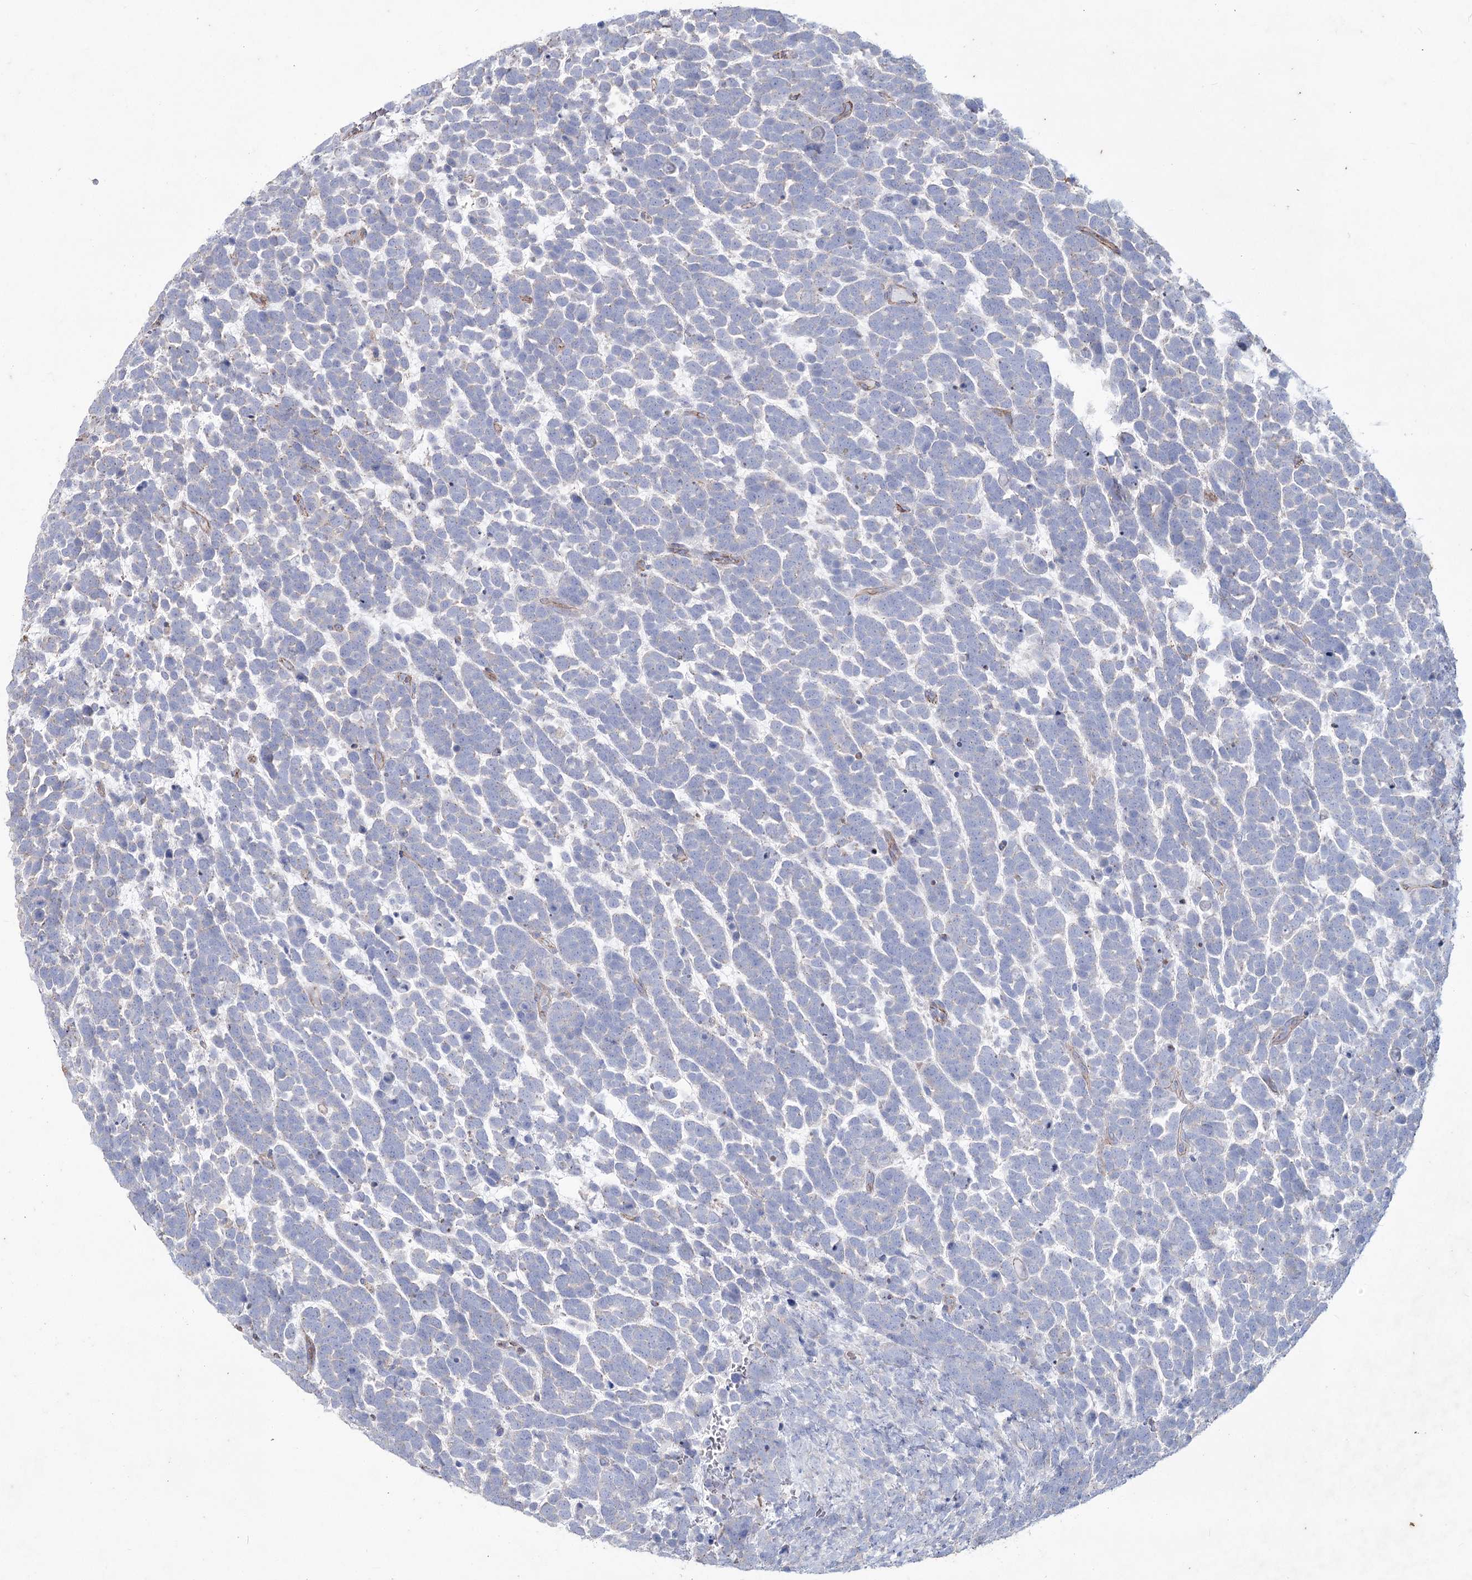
{"staining": {"intensity": "negative", "quantity": "none", "location": "none"}, "tissue": "urothelial cancer", "cell_type": "Tumor cells", "image_type": "cancer", "snomed": [{"axis": "morphology", "description": "Urothelial carcinoma, High grade"}, {"axis": "topography", "description": "Urinary bladder"}], "caption": "There is no significant staining in tumor cells of high-grade urothelial carcinoma.", "gene": "LDLRAD3", "patient": {"sex": "female", "age": 82}}